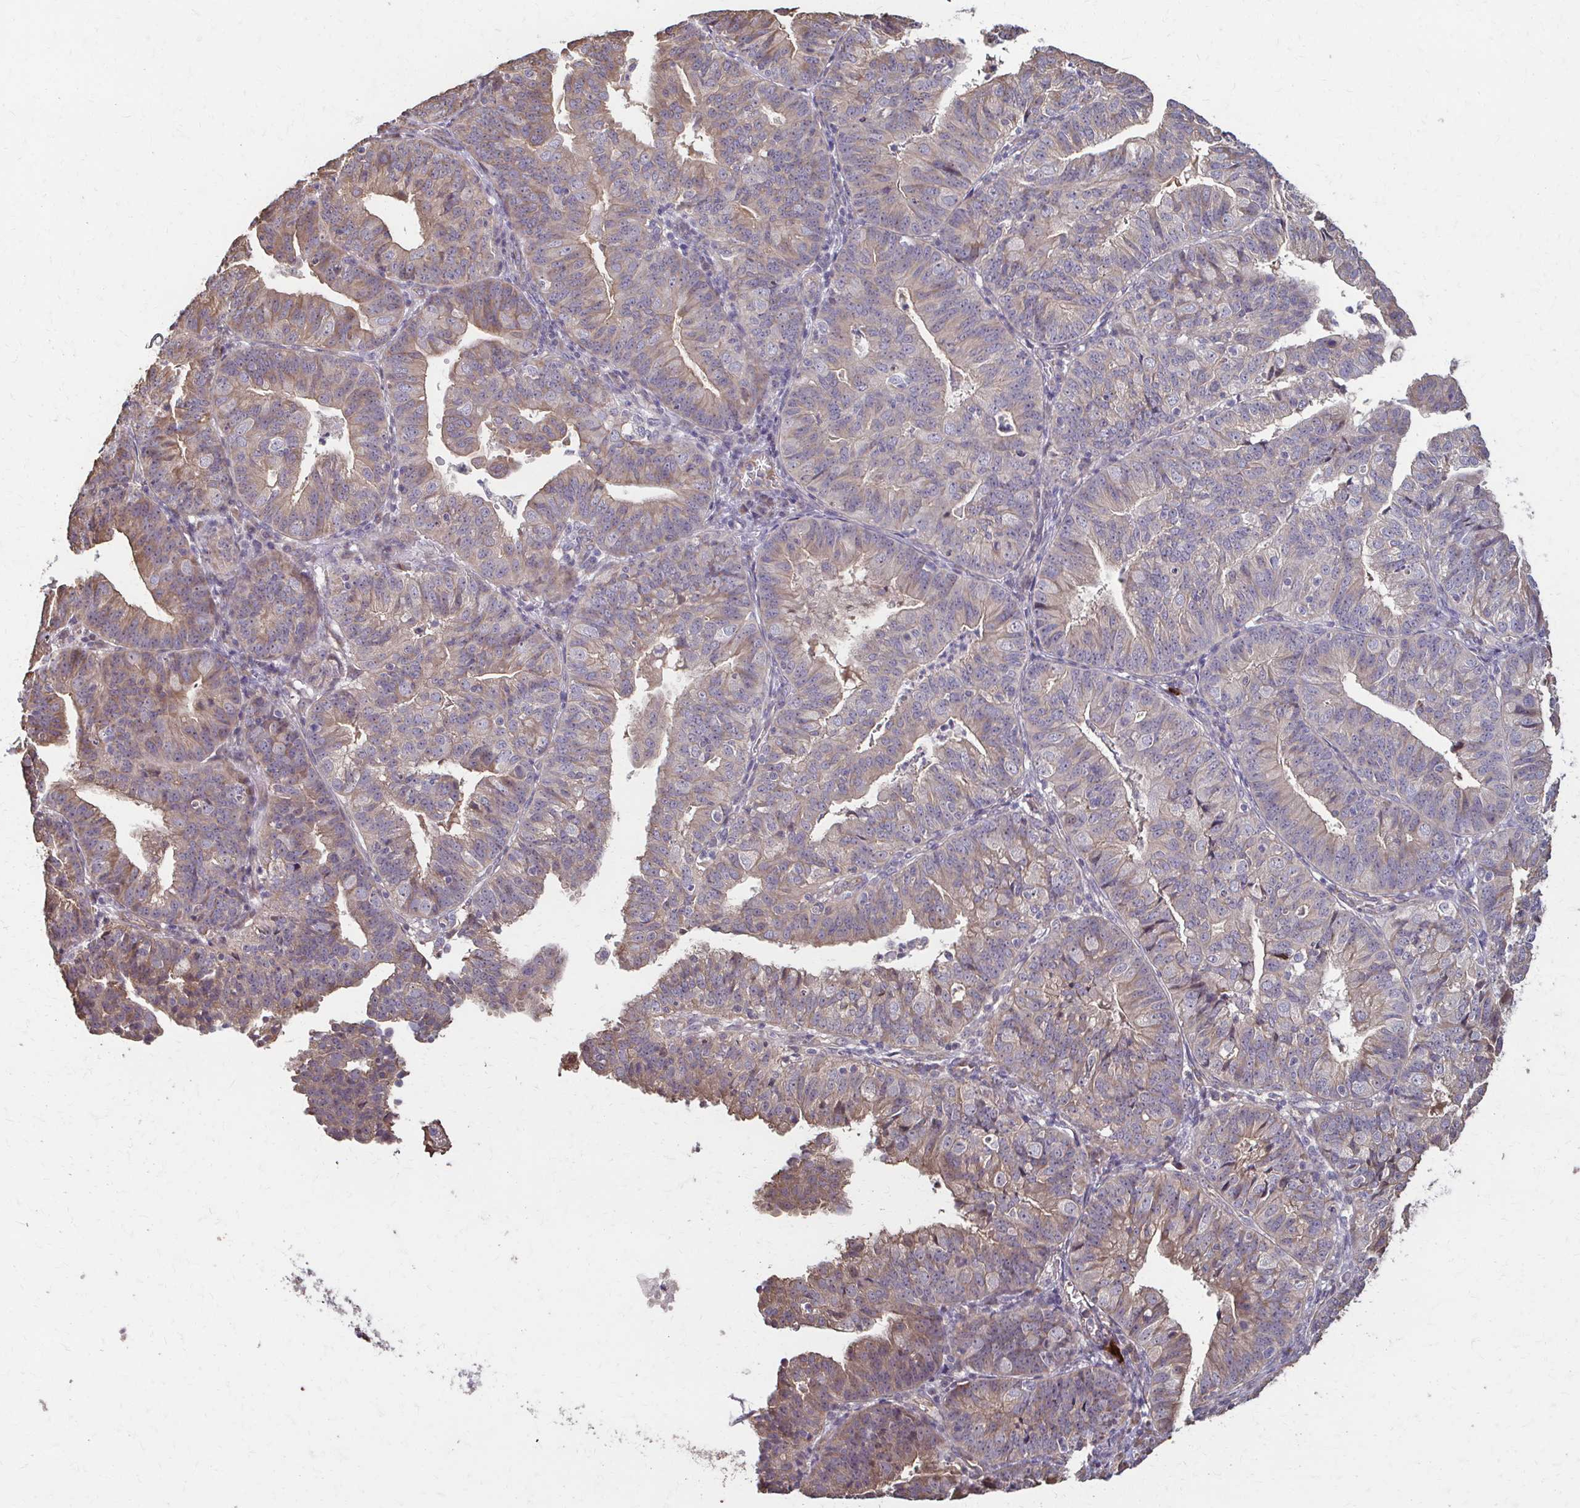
{"staining": {"intensity": "weak", "quantity": ">75%", "location": "cytoplasmic/membranous"}, "tissue": "endometrial cancer", "cell_type": "Tumor cells", "image_type": "cancer", "snomed": [{"axis": "morphology", "description": "Adenocarcinoma, NOS"}, {"axis": "topography", "description": "Endometrium"}], "caption": "Protein staining of adenocarcinoma (endometrial) tissue shows weak cytoplasmic/membranous expression in approximately >75% of tumor cells.", "gene": "IL18BP", "patient": {"sex": "female", "age": 56}}